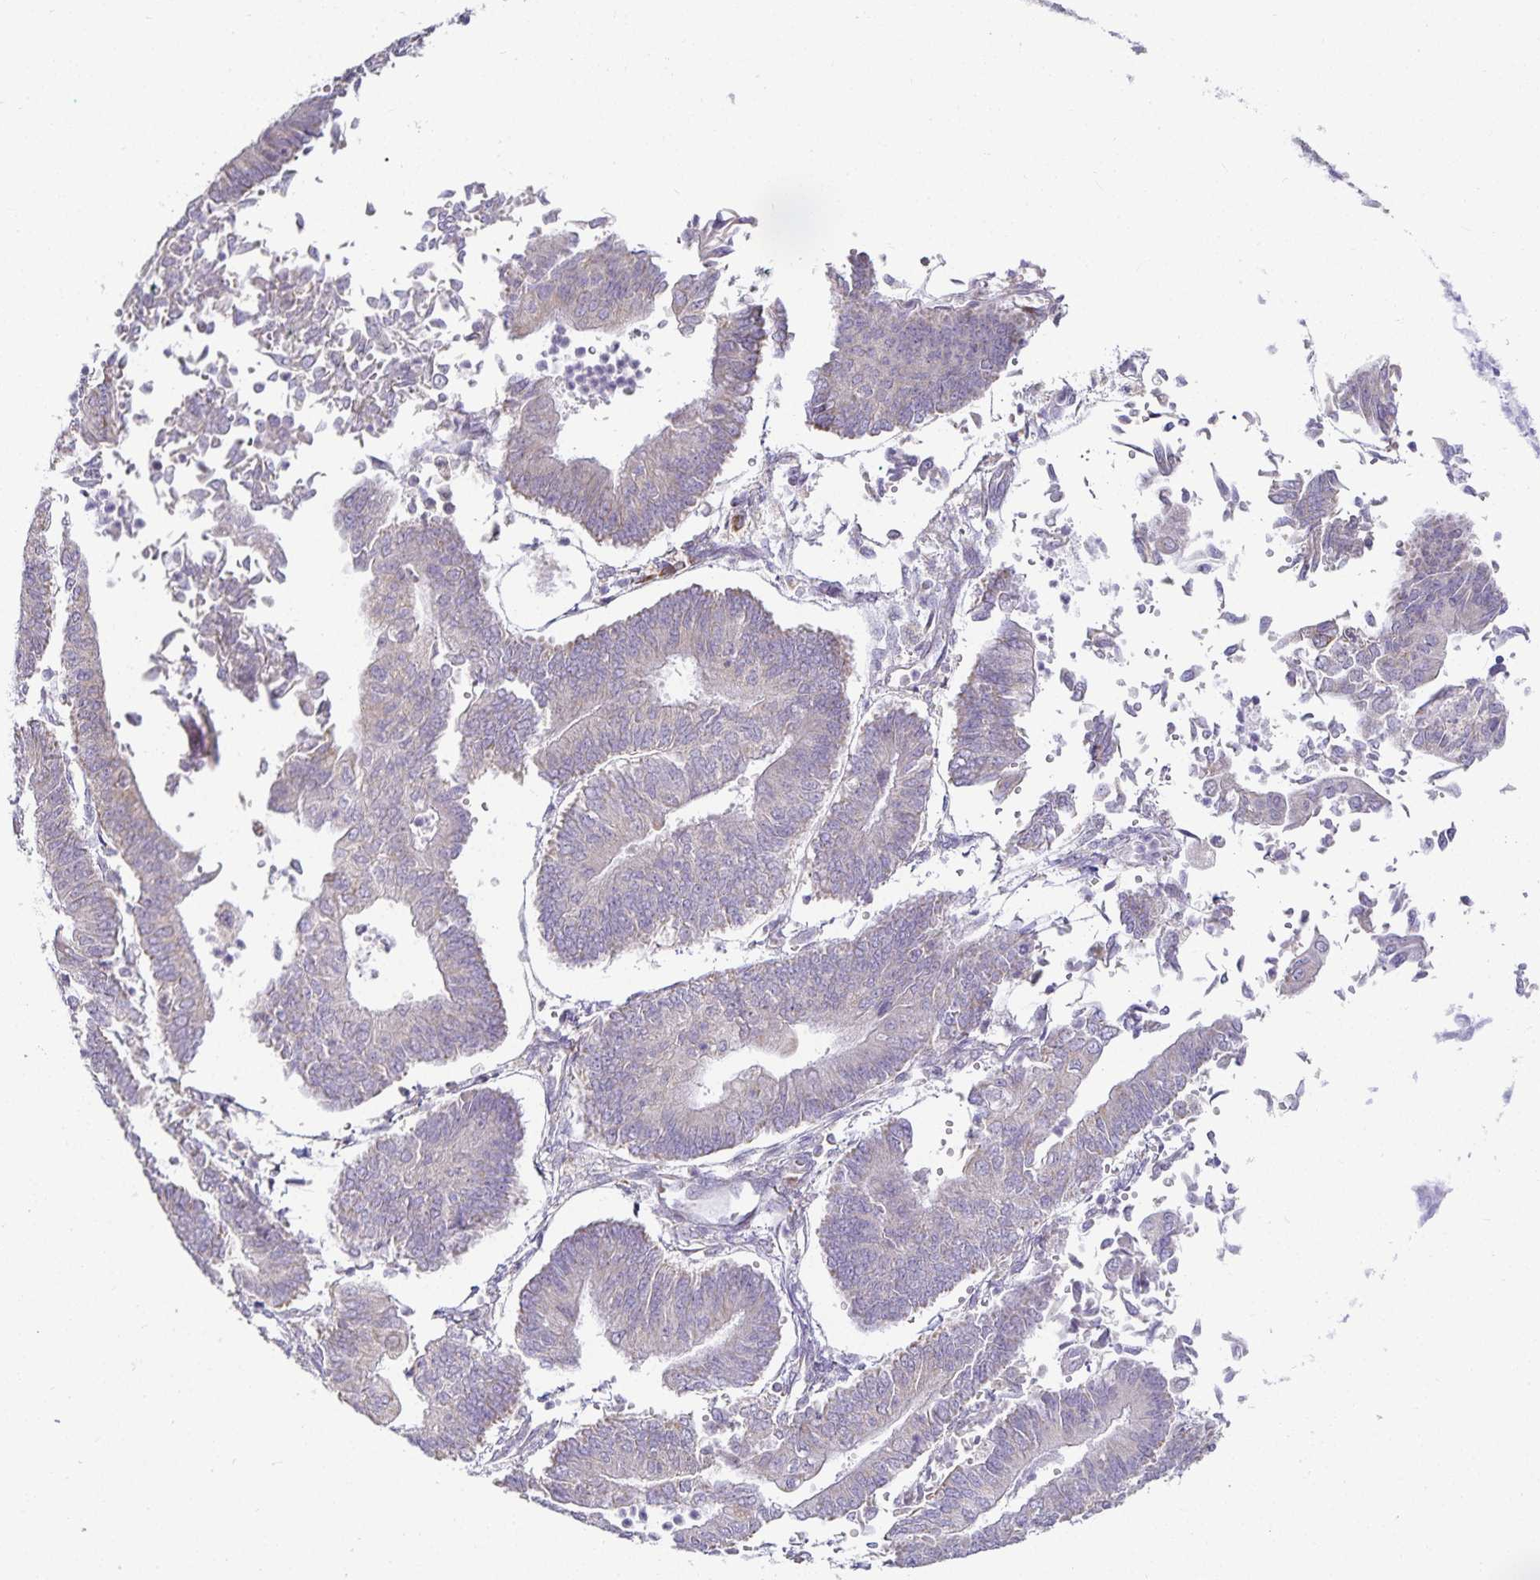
{"staining": {"intensity": "negative", "quantity": "none", "location": "none"}, "tissue": "endometrial cancer", "cell_type": "Tumor cells", "image_type": "cancer", "snomed": [{"axis": "morphology", "description": "Adenocarcinoma, NOS"}, {"axis": "topography", "description": "Endometrium"}], "caption": "There is no significant expression in tumor cells of endometrial cancer (adenocarcinoma).", "gene": "GP2", "patient": {"sex": "female", "age": 65}}